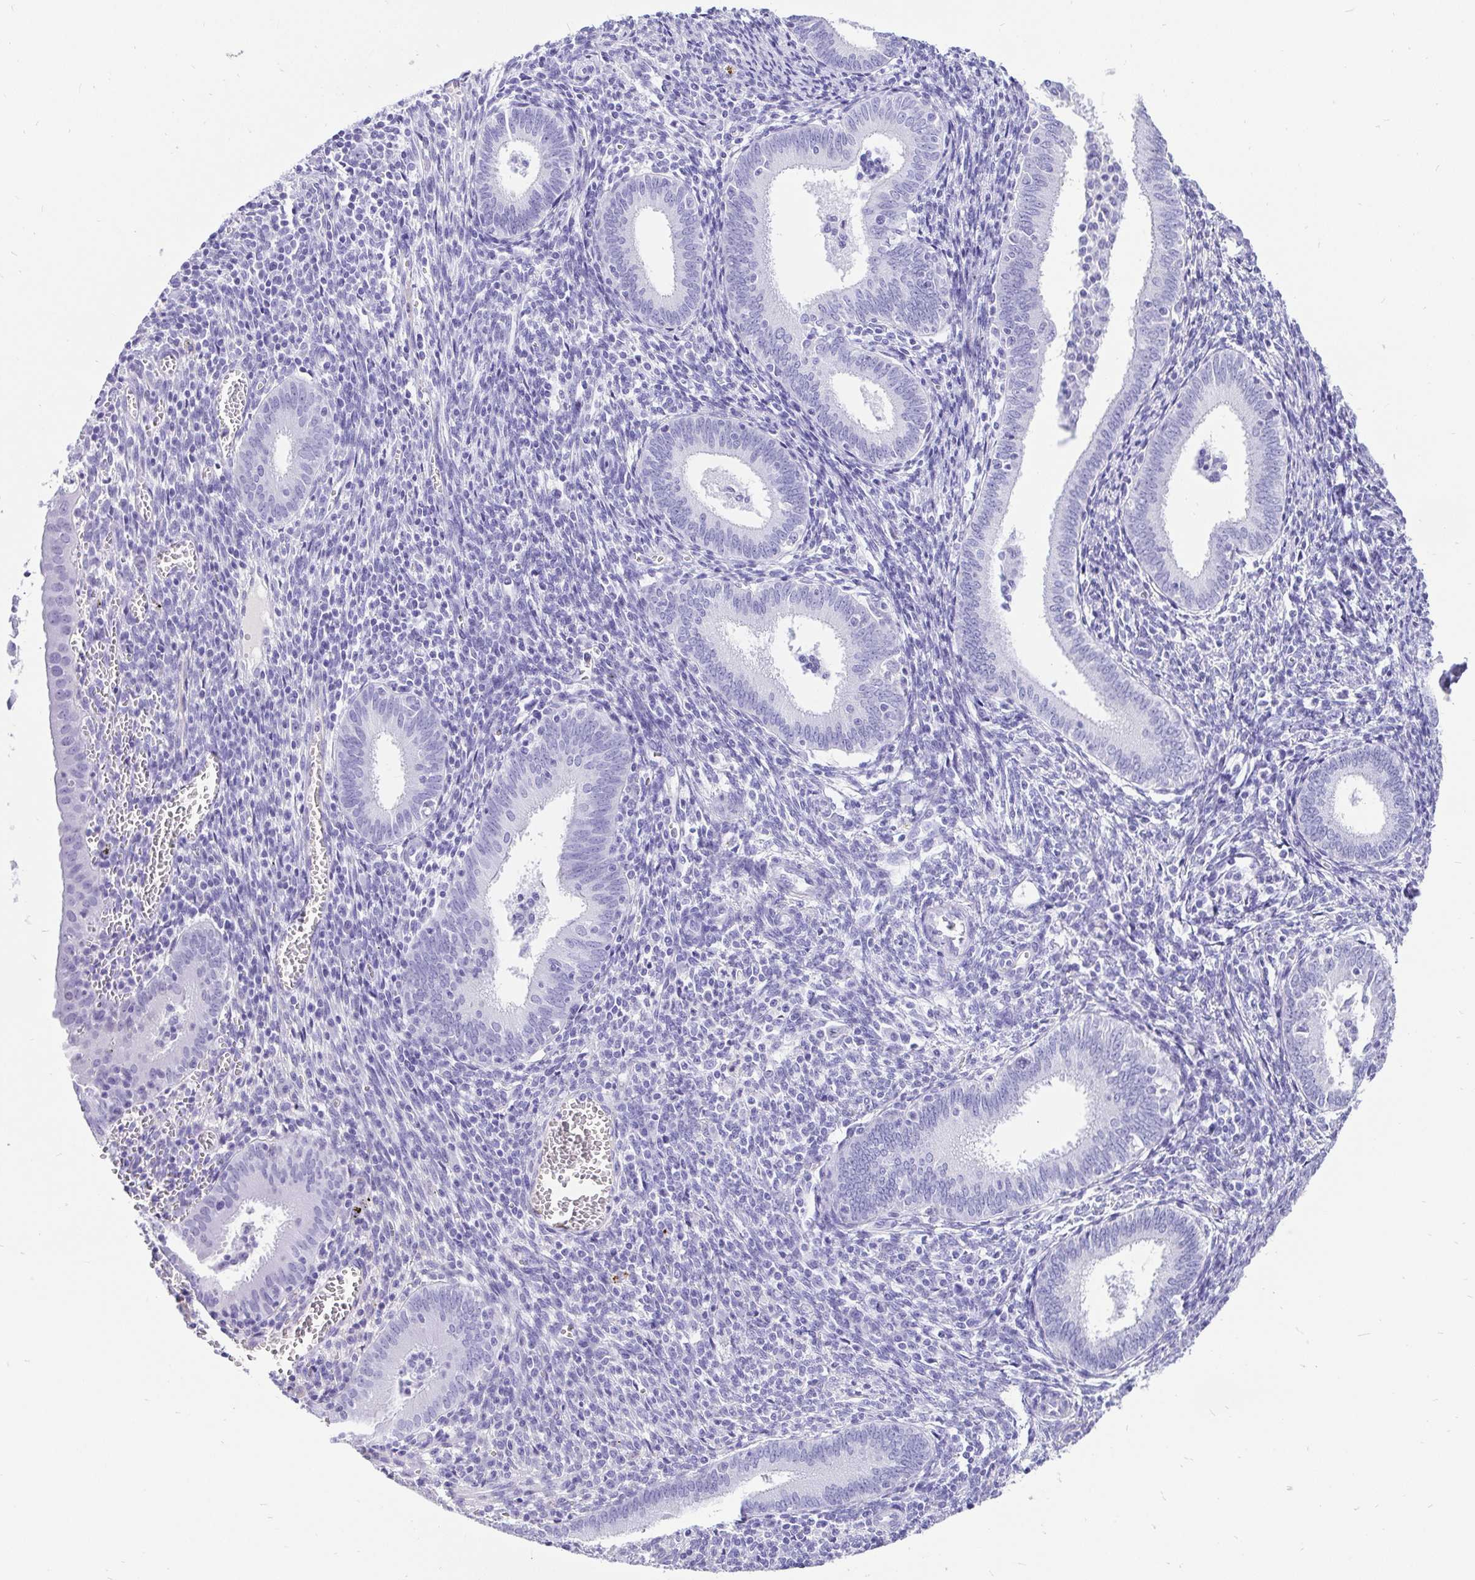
{"staining": {"intensity": "negative", "quantity": "none", "location": "none"}, "tissue": "endometrium", "cell_type": "Cells in endometrial stroma", "image_type": "normal", "snomed": [{"axis": "morphology", "description": "Normal tissue, NOS"}, {"axis": "topography", "description": "Endometrium"}], "caption": "Photomicrograph shows no protein expression in cells in endometrial stroma of normal endometrium. The staining is performed using DAB brown chromogen with nuclei counter-stained in using hematoxylin.", "gene": "KRT13", "patient": {"sex": "female", "age": 41}}